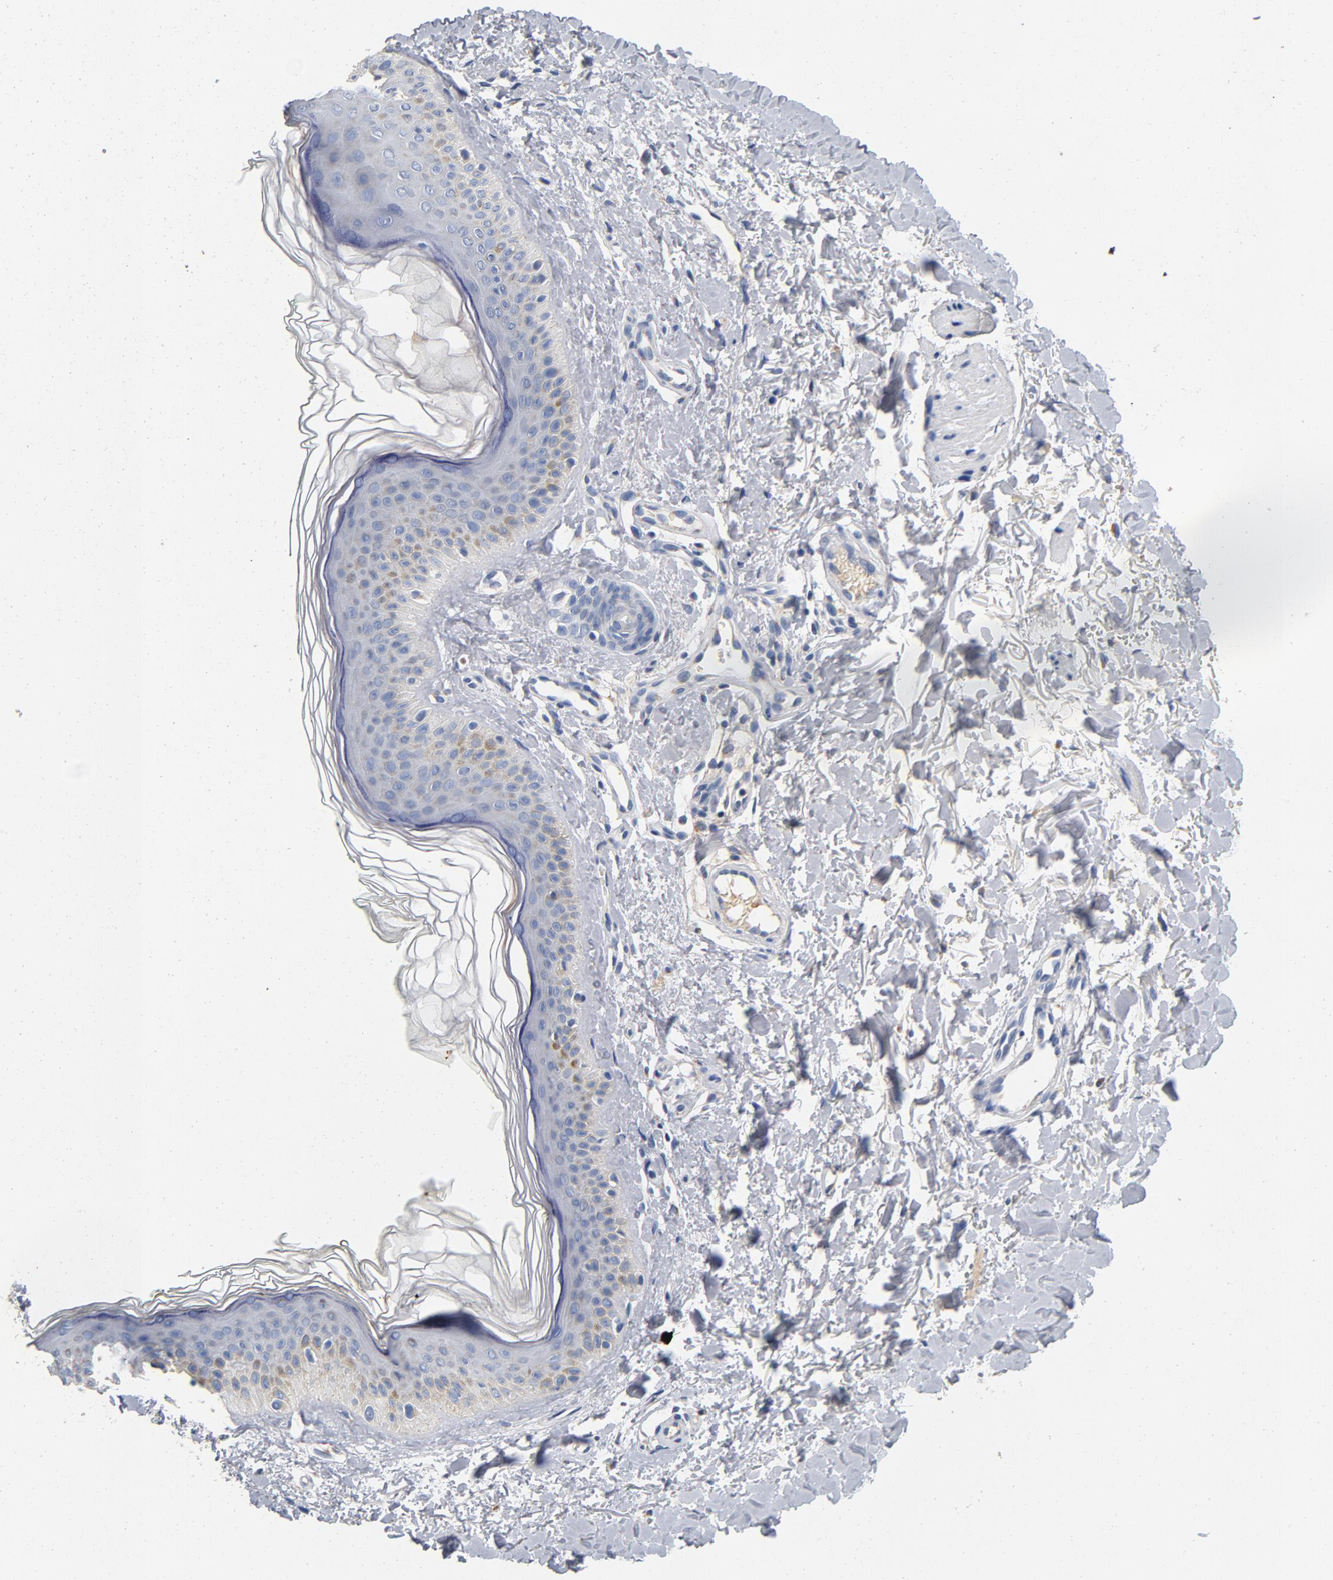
{"staining": {"intensity": "negative", "quantity": "none", "location": "none"}, "tissue": "skin", "cell_type": "Fibroblasts", "image_type": "normal", "snomed": [{"axis": "morphology", "description": "Normal tissue, NOS"}, {"axis": "topography", "description": "Skin"}], "caption": "Immunohistochemistry photomicrograph of unremarkable skin: skin stained with DAB (3,3'-diaminobenzidine) reveals no significant protein expression in fibroblasts.", "gene": "LMAN2", "patient": {"sex": "male", "age": 71}}